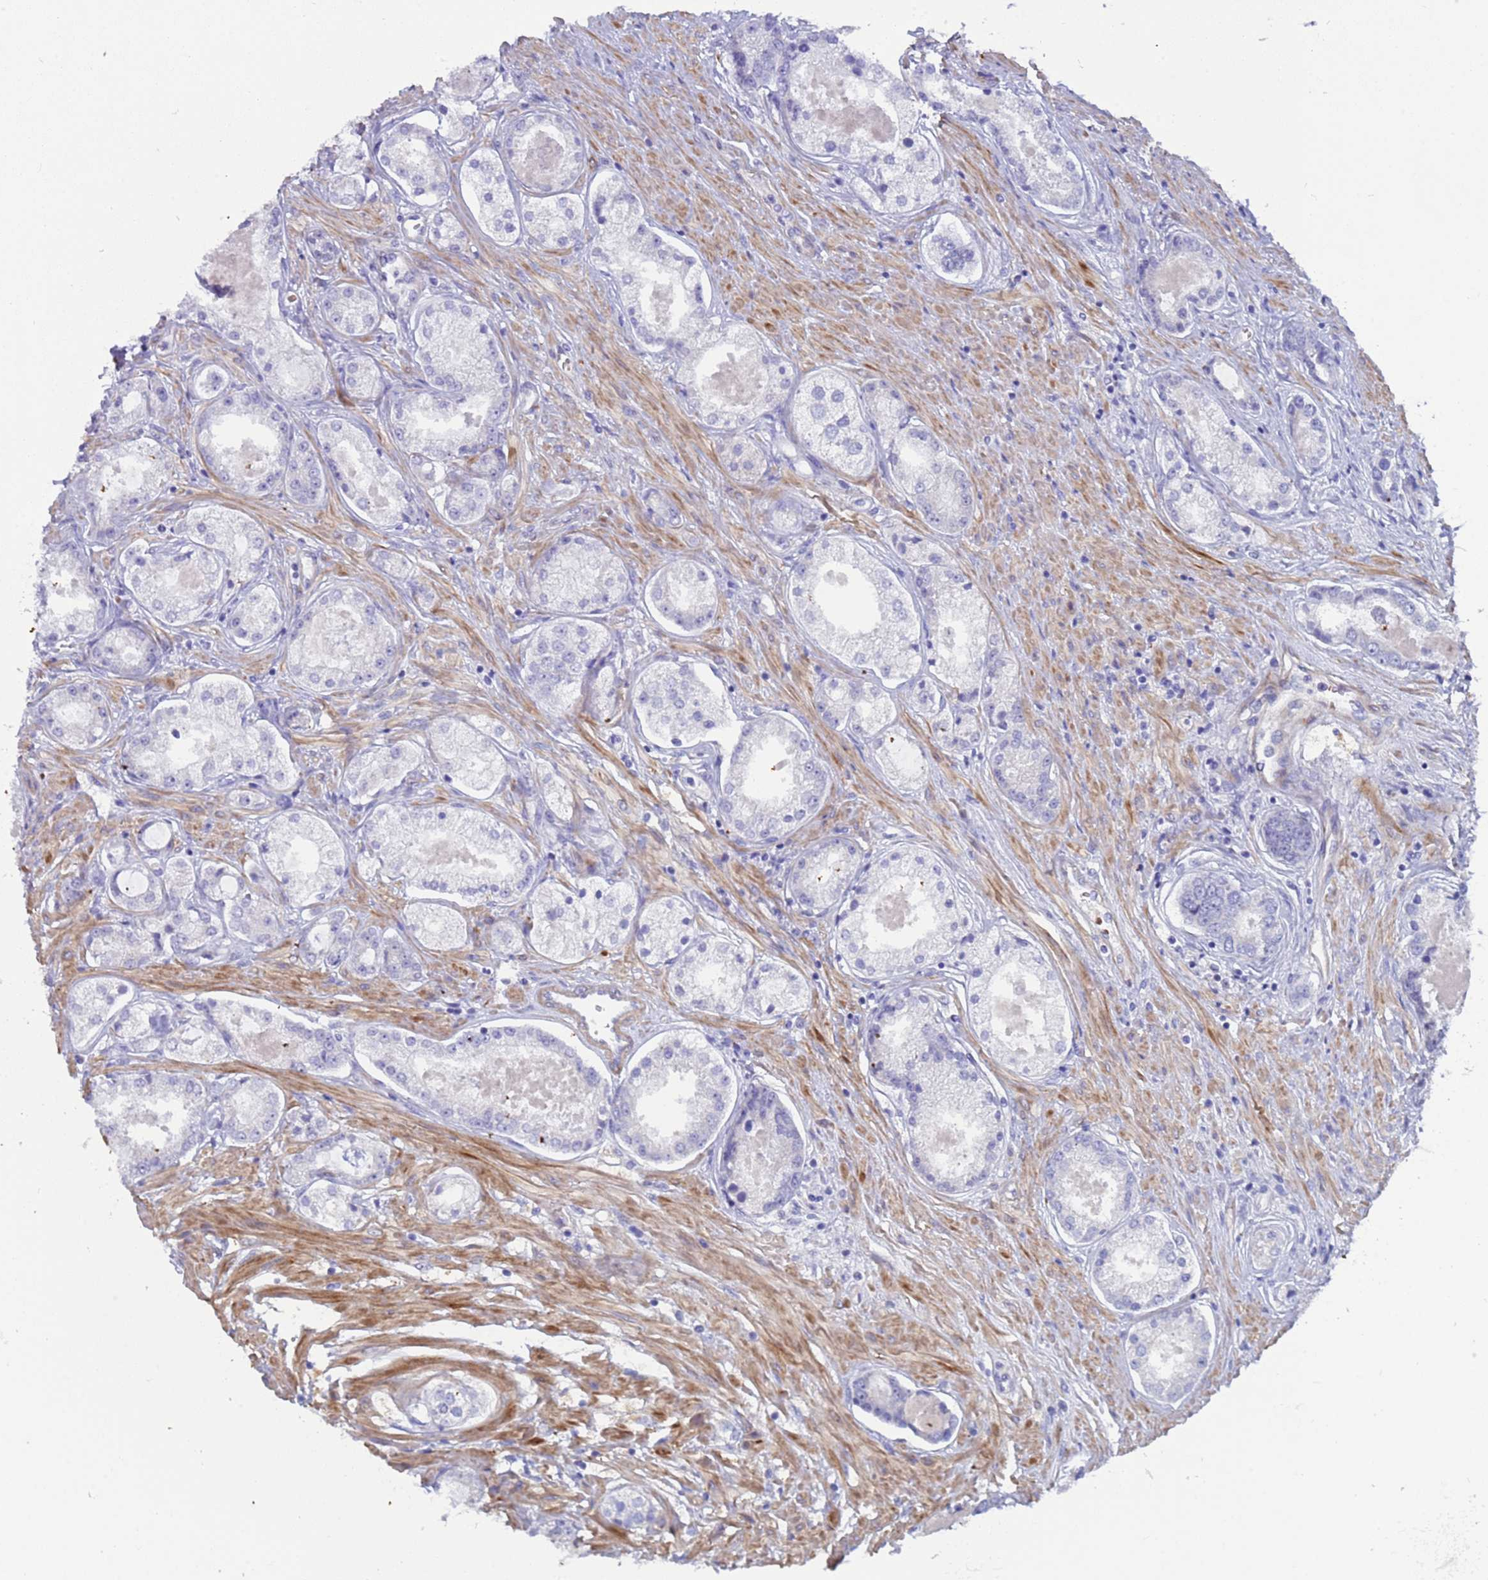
{"staining": {"intensity": "negative", "quantity": "none", "location": "none"}, "tissue": "prostate cancer", "cell_type": "Tumor cells", "image_type": "cancer", "snomed": [{"axis": "morphology", "description": "Adenocarcinoma, Low grade"}, {"axis": "topography", "description": "Prostate"}], "caption": "A photomicrograph of human low-grade adenocarcinoma (prostate) is negative for staining in tumor cells.", "gene": "KBTBD3", "patient": {"sex": "male", "age": 68}}